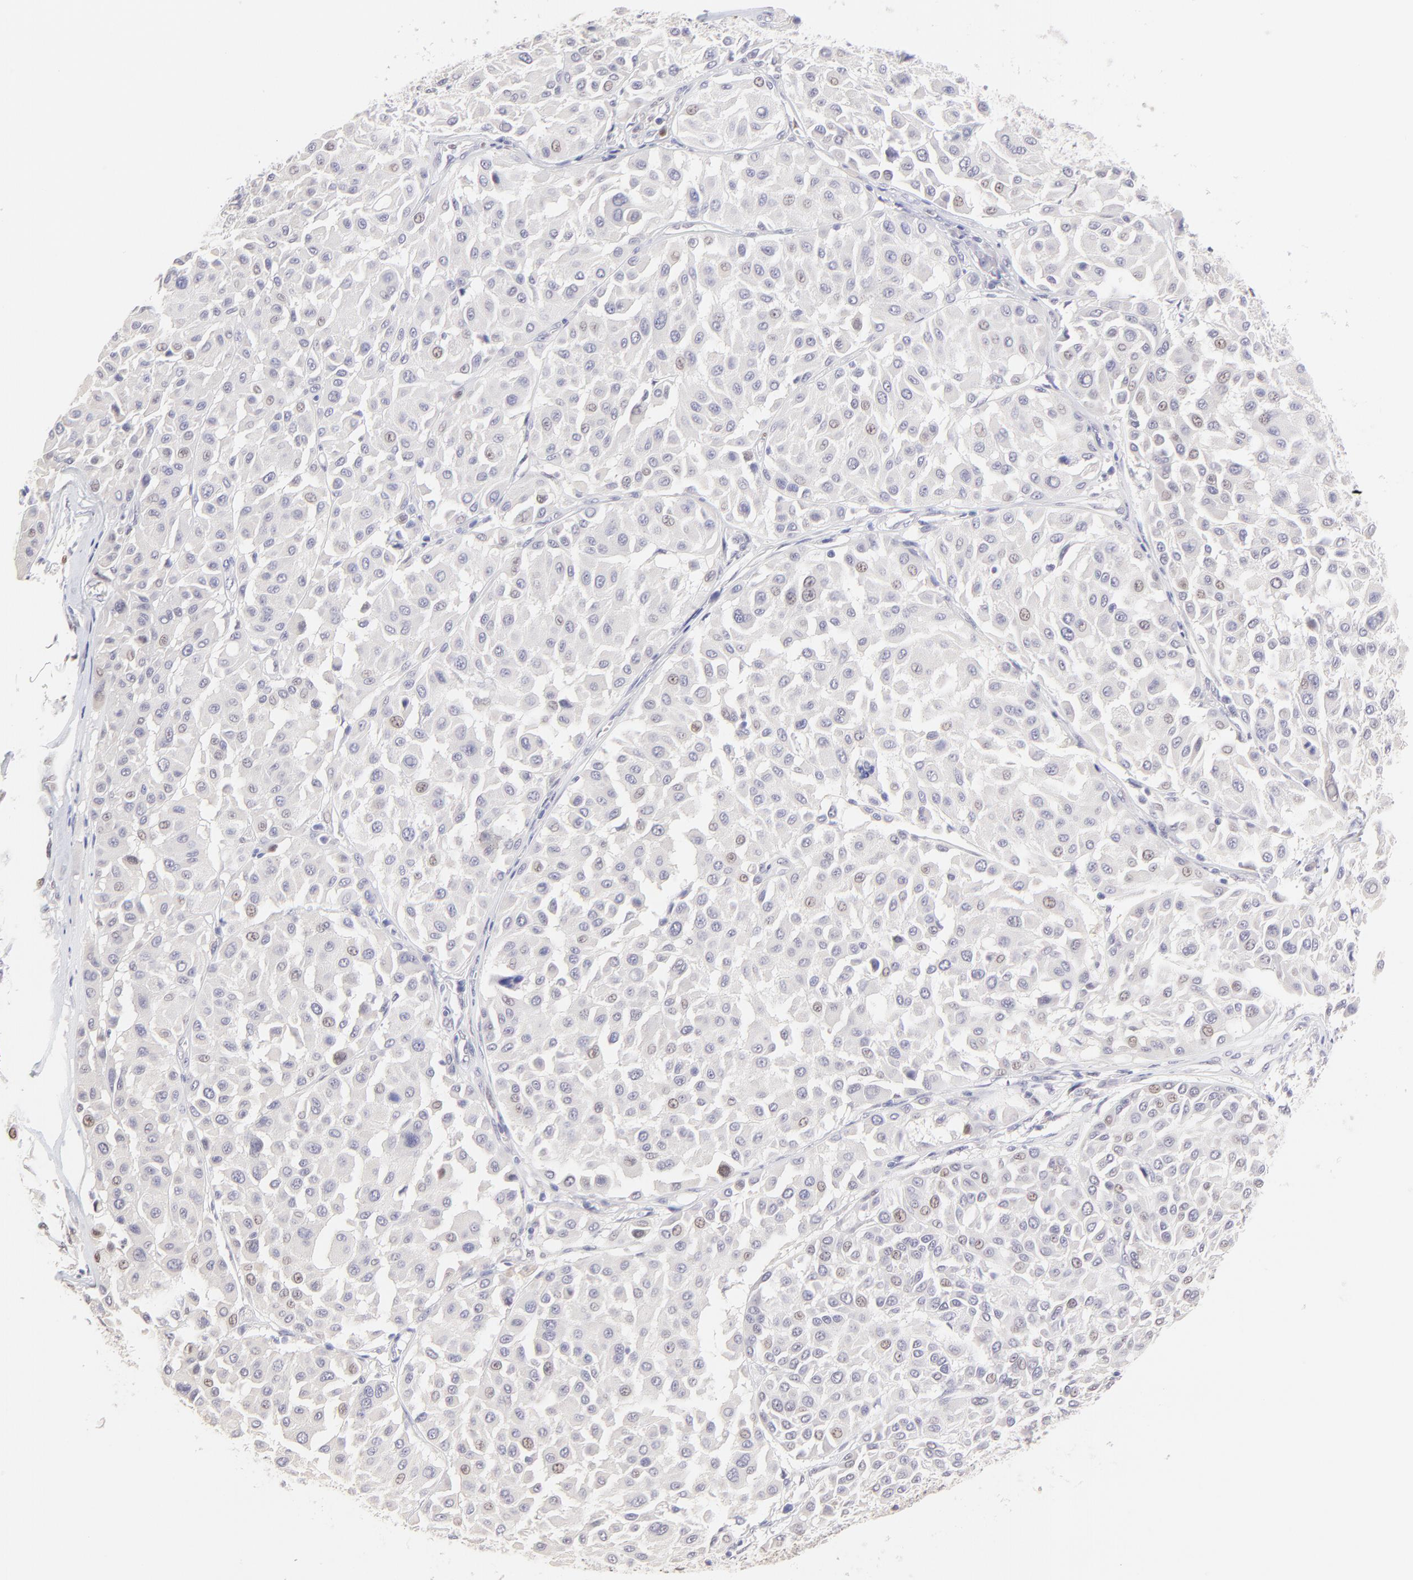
{"staining": {"intensity": "weak", "quantity": "<25%", "location": "nuclear"}, "tissue": "melanoma", "cell_type": "Tumor cells", "image_type": "cancer", "snomed": [{"axis": "morphology", "description": "Malignant melanoma, Metastatic site"}, {"axis": "topography", "description": "Soft tissue"}], "caption": "Immunohistochemical staining of malignant melanoma (metastatic site) shows no significant staining in tumor cells.", "gene": "KLF4", "patient": {"sex": "male", "age": 41}}